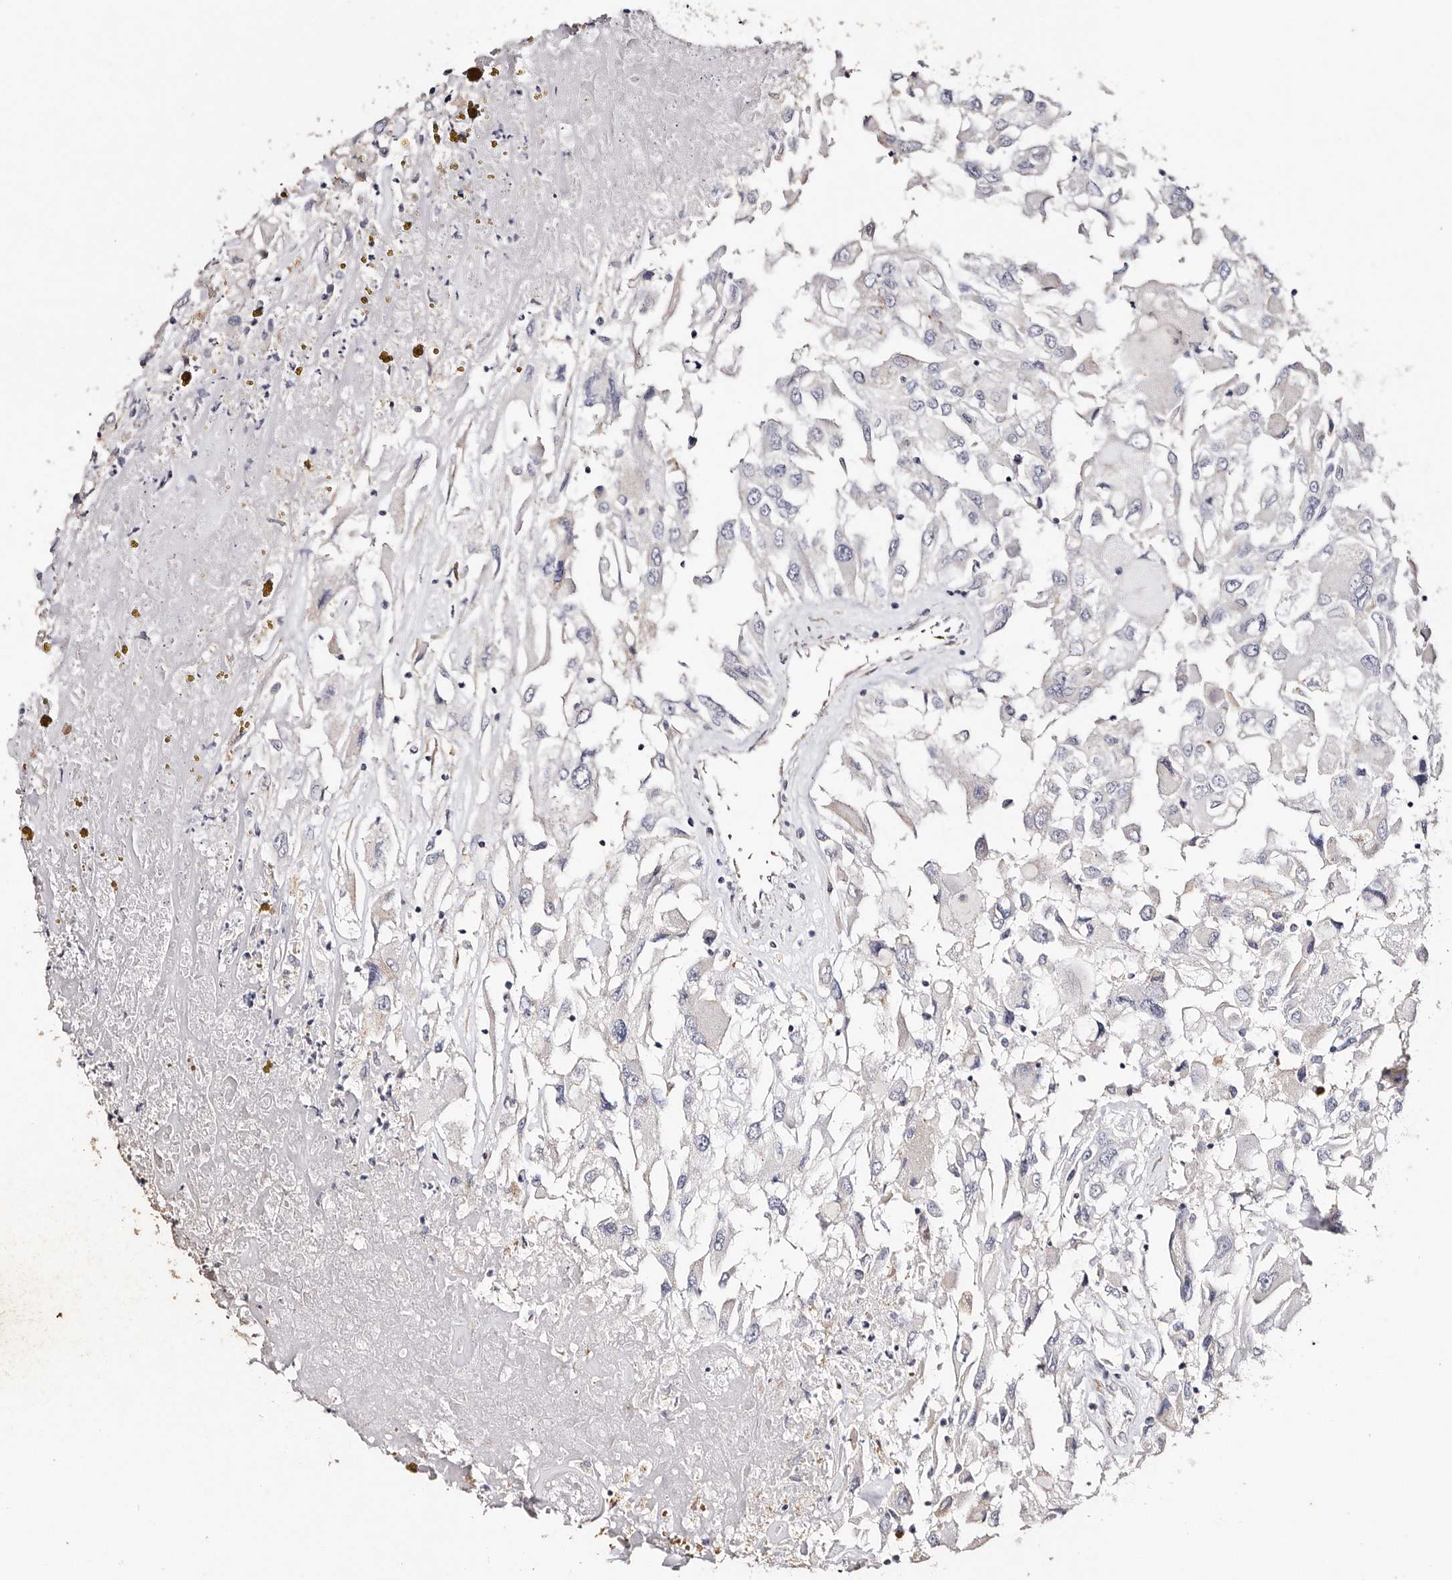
{"staining": {"intensity": "negative", "quantity": "none", "location": "none"}, "tissue": "renal cancer", "cell_type": "Tumor cells", "image_type": "cancer", "snomed": [{"axis": "morphology", "description": "Adenocarcinoma, NOS"}, {"axis": "topography", "description": "Kidney"}], "caption": "Immunohistochemical staining of renal cancer shows no significant positivity in tumor cells.", "gene": "LGALS7B", "patient": {"sex": "female", "age": 52}}